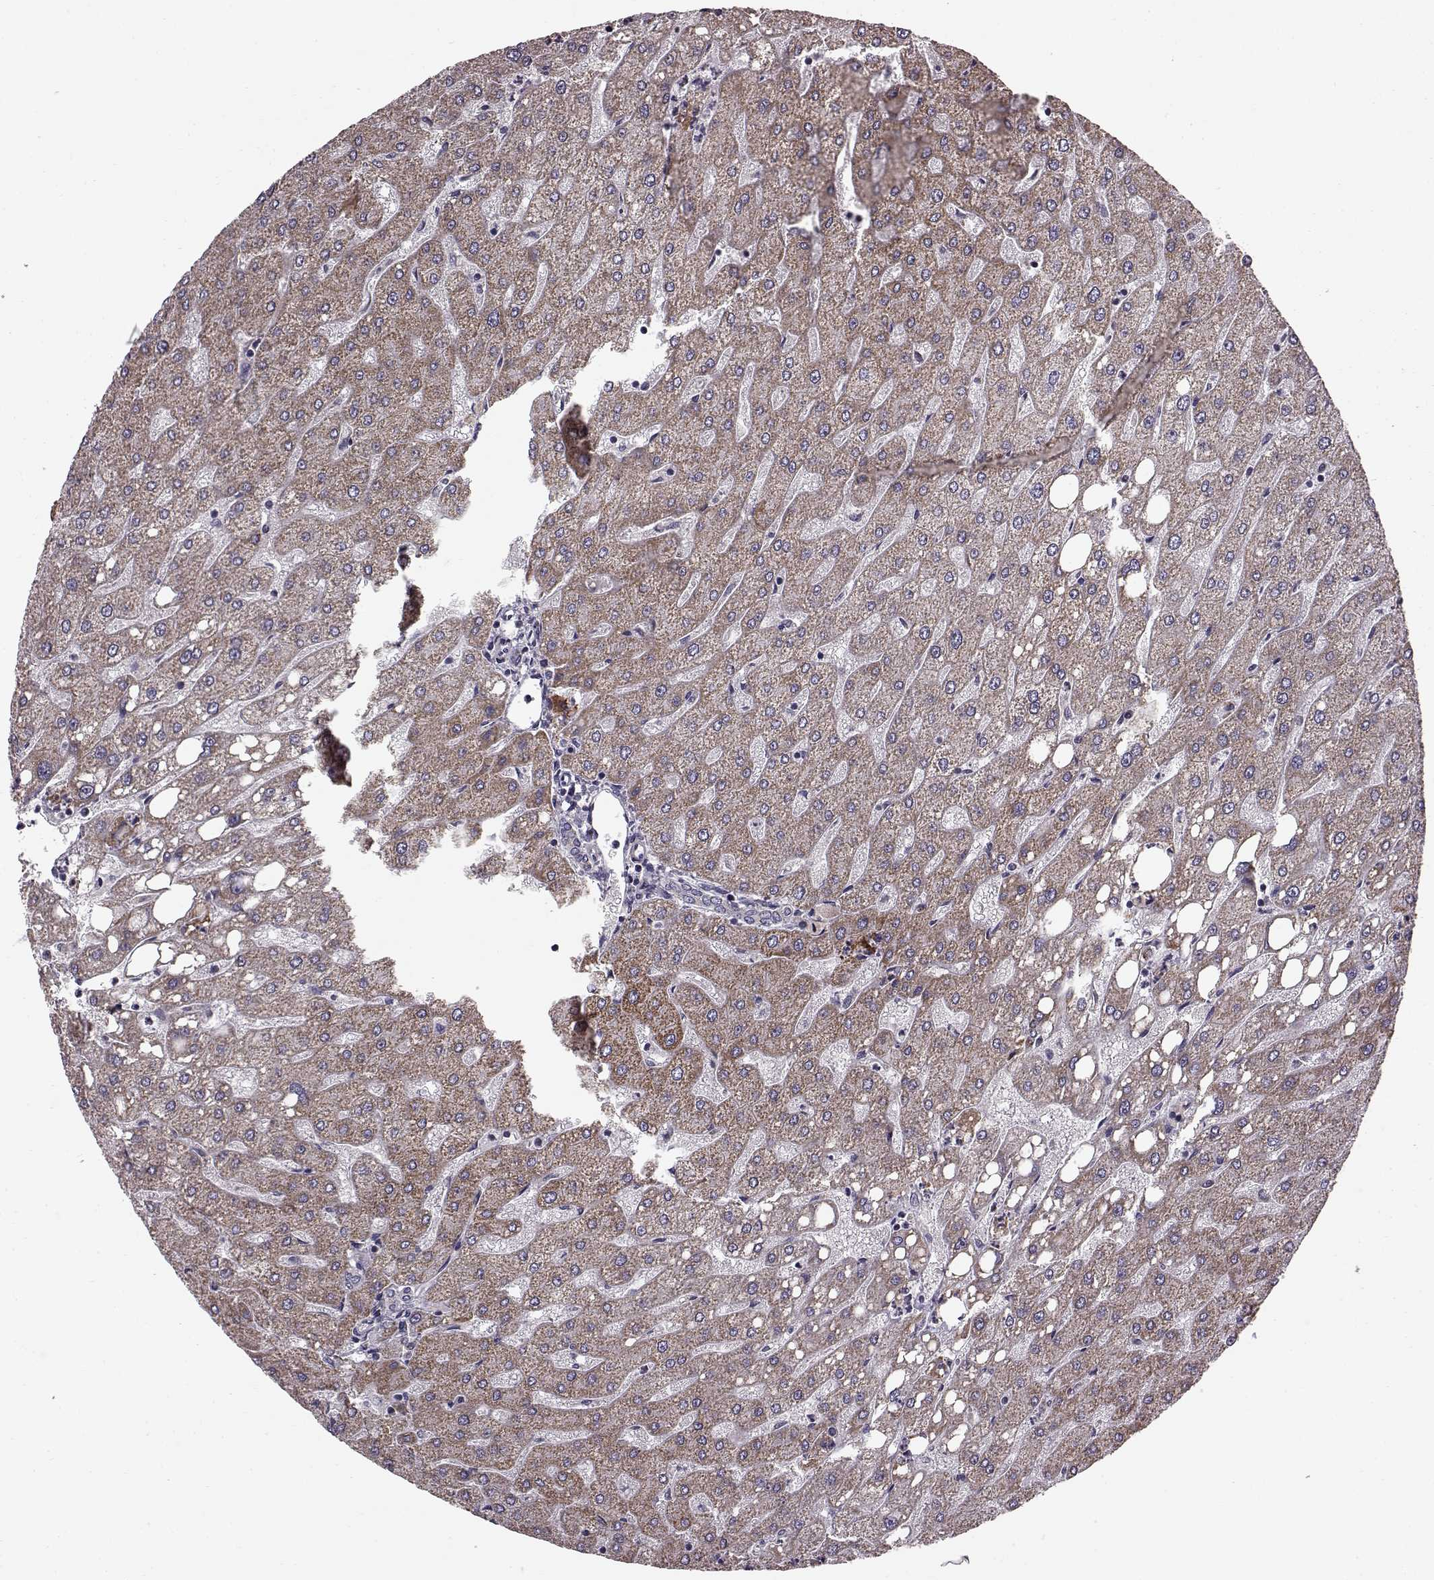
{"staining": {"intensity": "negative", "quantity": "none", "location": "none"}, "tissue": "liver", "cell_type": "Cholangiocytes", "image_type": "normal", "snomed": [{"axis": "morphology", "description": "Normal tissue, NOS"}, {"axis": "topography", "description": "Liver"}], "caption": "Liver stained for a protein using IHC displays no expression cholangiocytes.", "gene": "FAM8A1", "patient": {"sex": "male", "age": 67}}